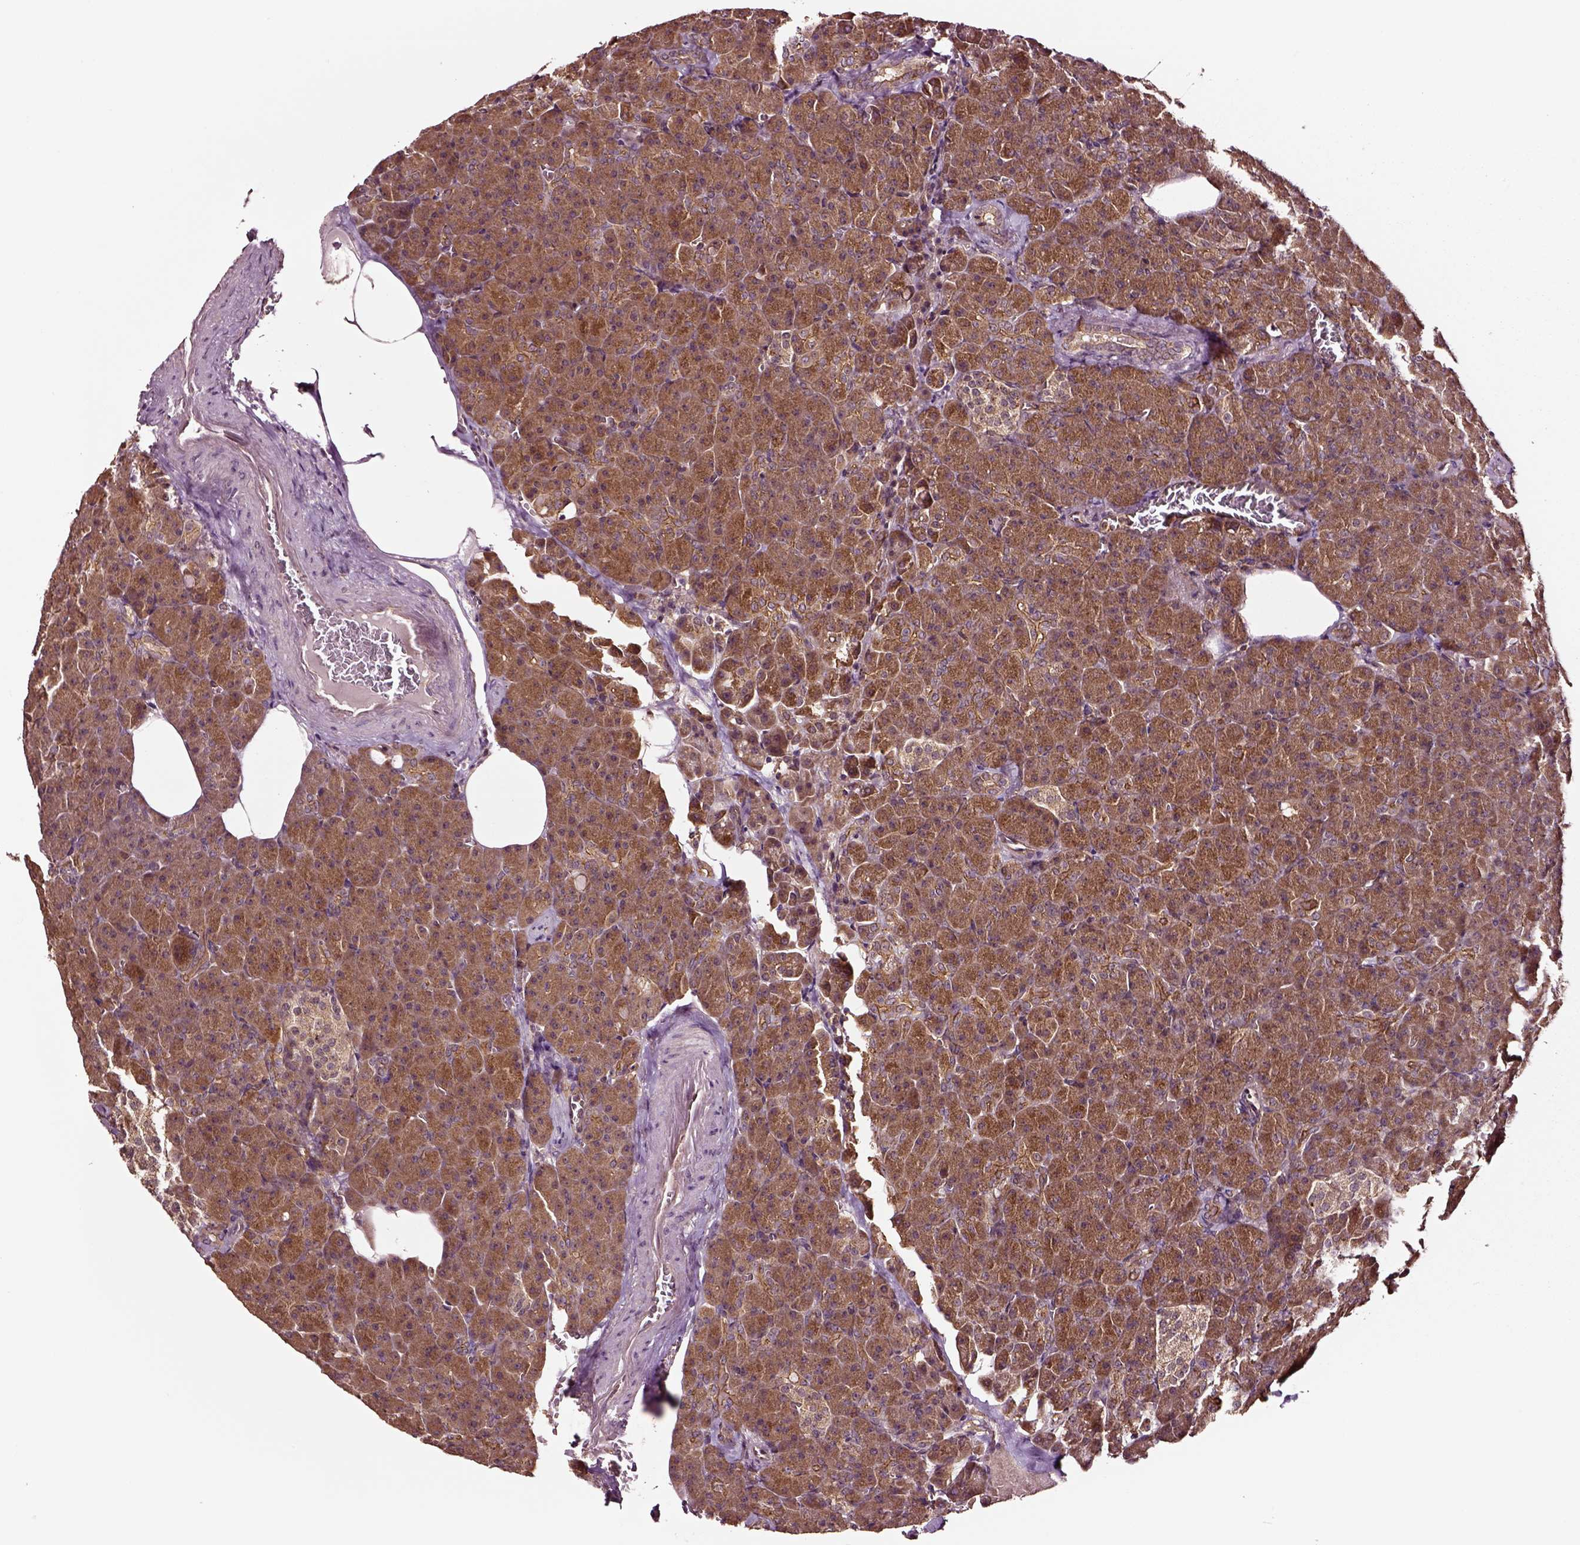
{"staining": {"intensity": "strong", "quantity": ">75%", "location": "cytoplasmic/membranous"}, "tissue": "pancreas", "cell_type": "Exocrine glandular cells", "image_type": "normal", "snomed": [{"axis": "morphology", "description": "Normal tissue, NOS"}, {"axis": "topography", "description": "Pancreas"}], "caption": "Strong cytoplasmic/membranous expression for a protein is present in approximately >75% of exocrine glandular cells of benign pancreas using immunohistochemistry.", "gene": "RASSF5", "patient": {"sex": "female", "age": 74}}